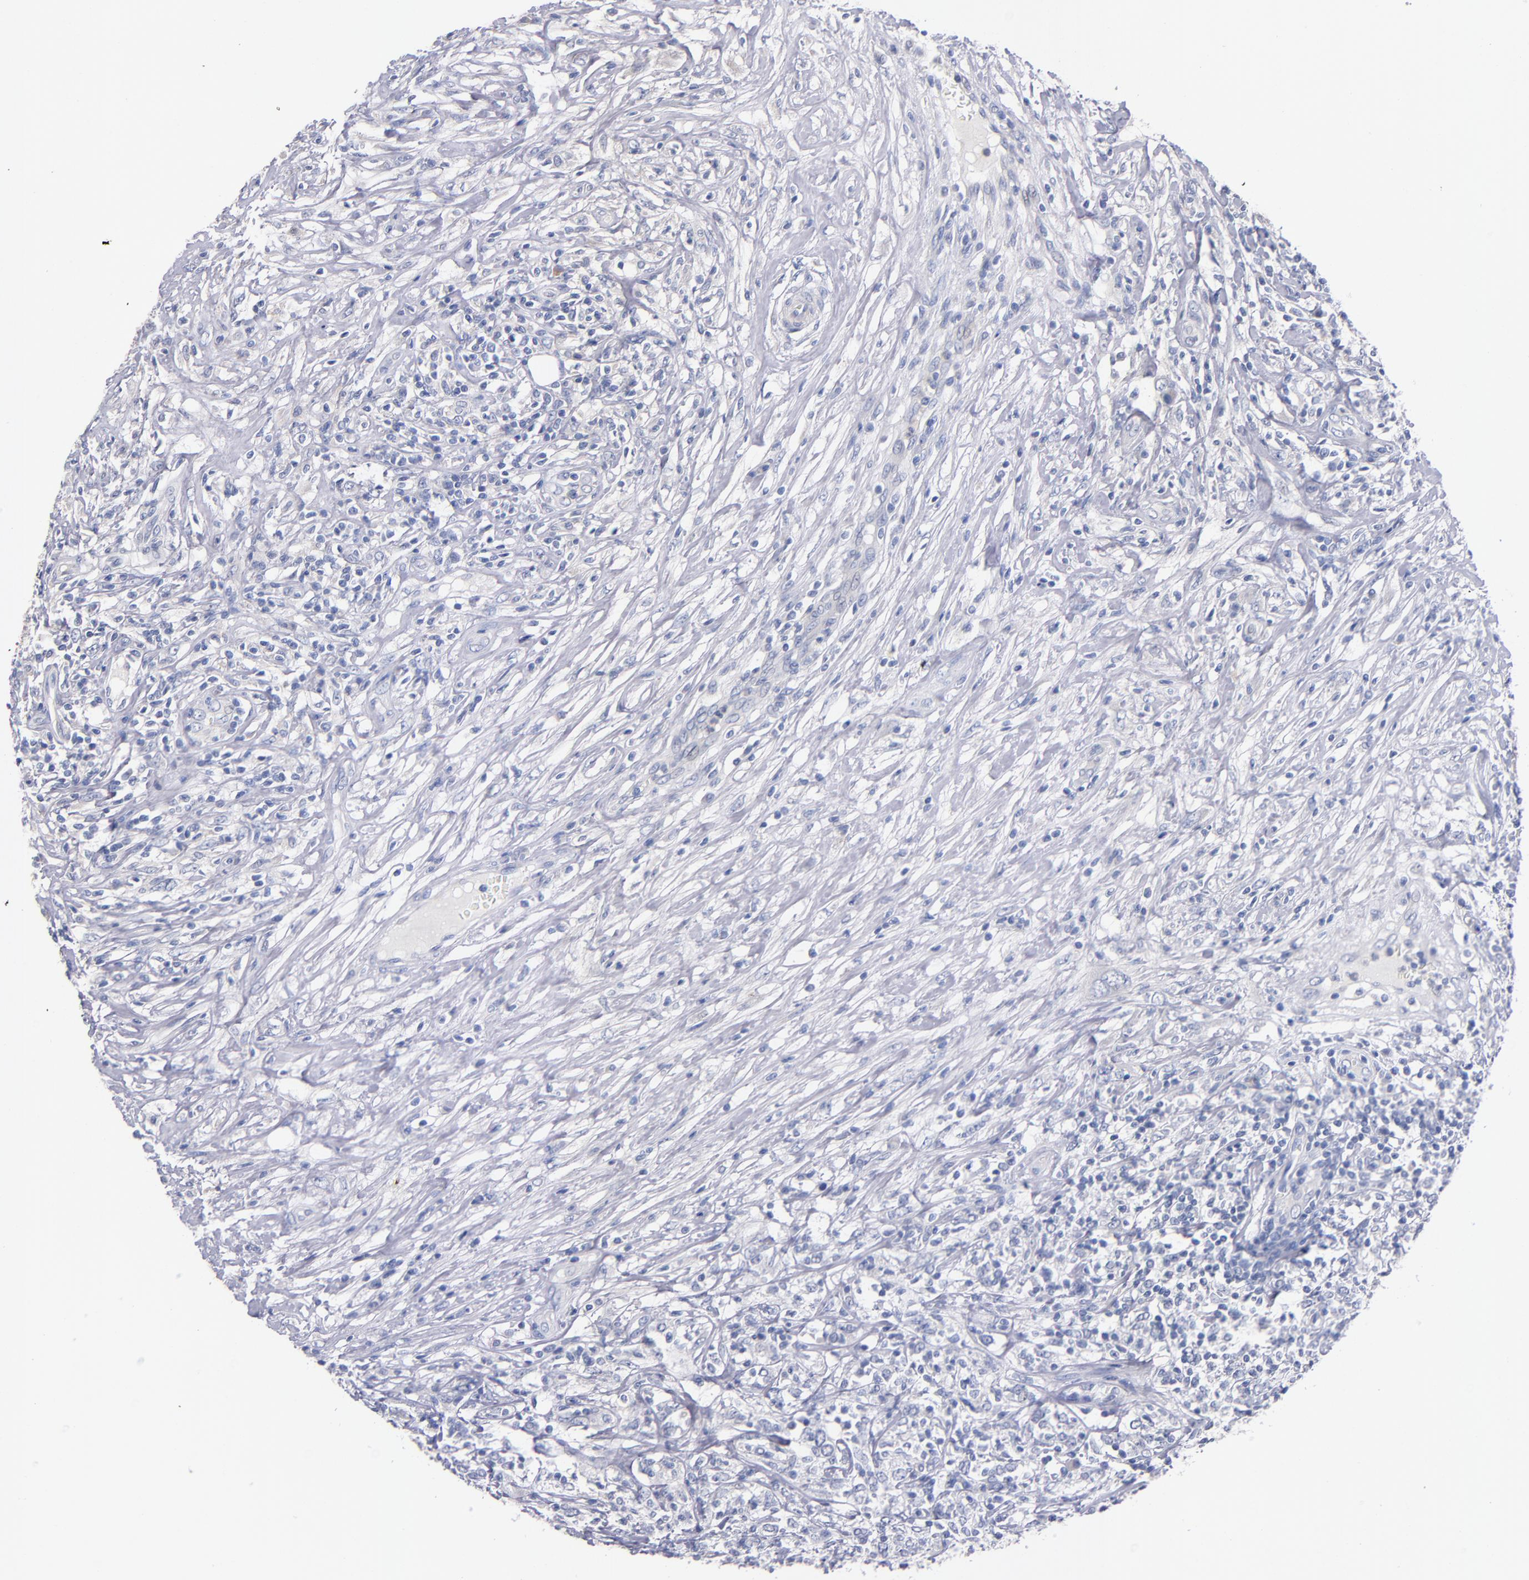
{"staining": {"intensity": "negative", "quantity": "none", "location": "none"}, "tissue": "lymphoma", "cell_type": "Tumor cells", "image_type": "cancer", "snomed": [{"axis": "morphology", "description": "Malignant lymphoma, non-Hodgkin's type, High grade"}, {"axis": "topography", "description": "Lymph node"}], "caption": "Tumor cells are negative for brown protein staining in high-grade malignant lymphoma, non-Hodgkin's type.", "gene": "CNTNAP2", "patient": {"sex": "female", "age": 84}}